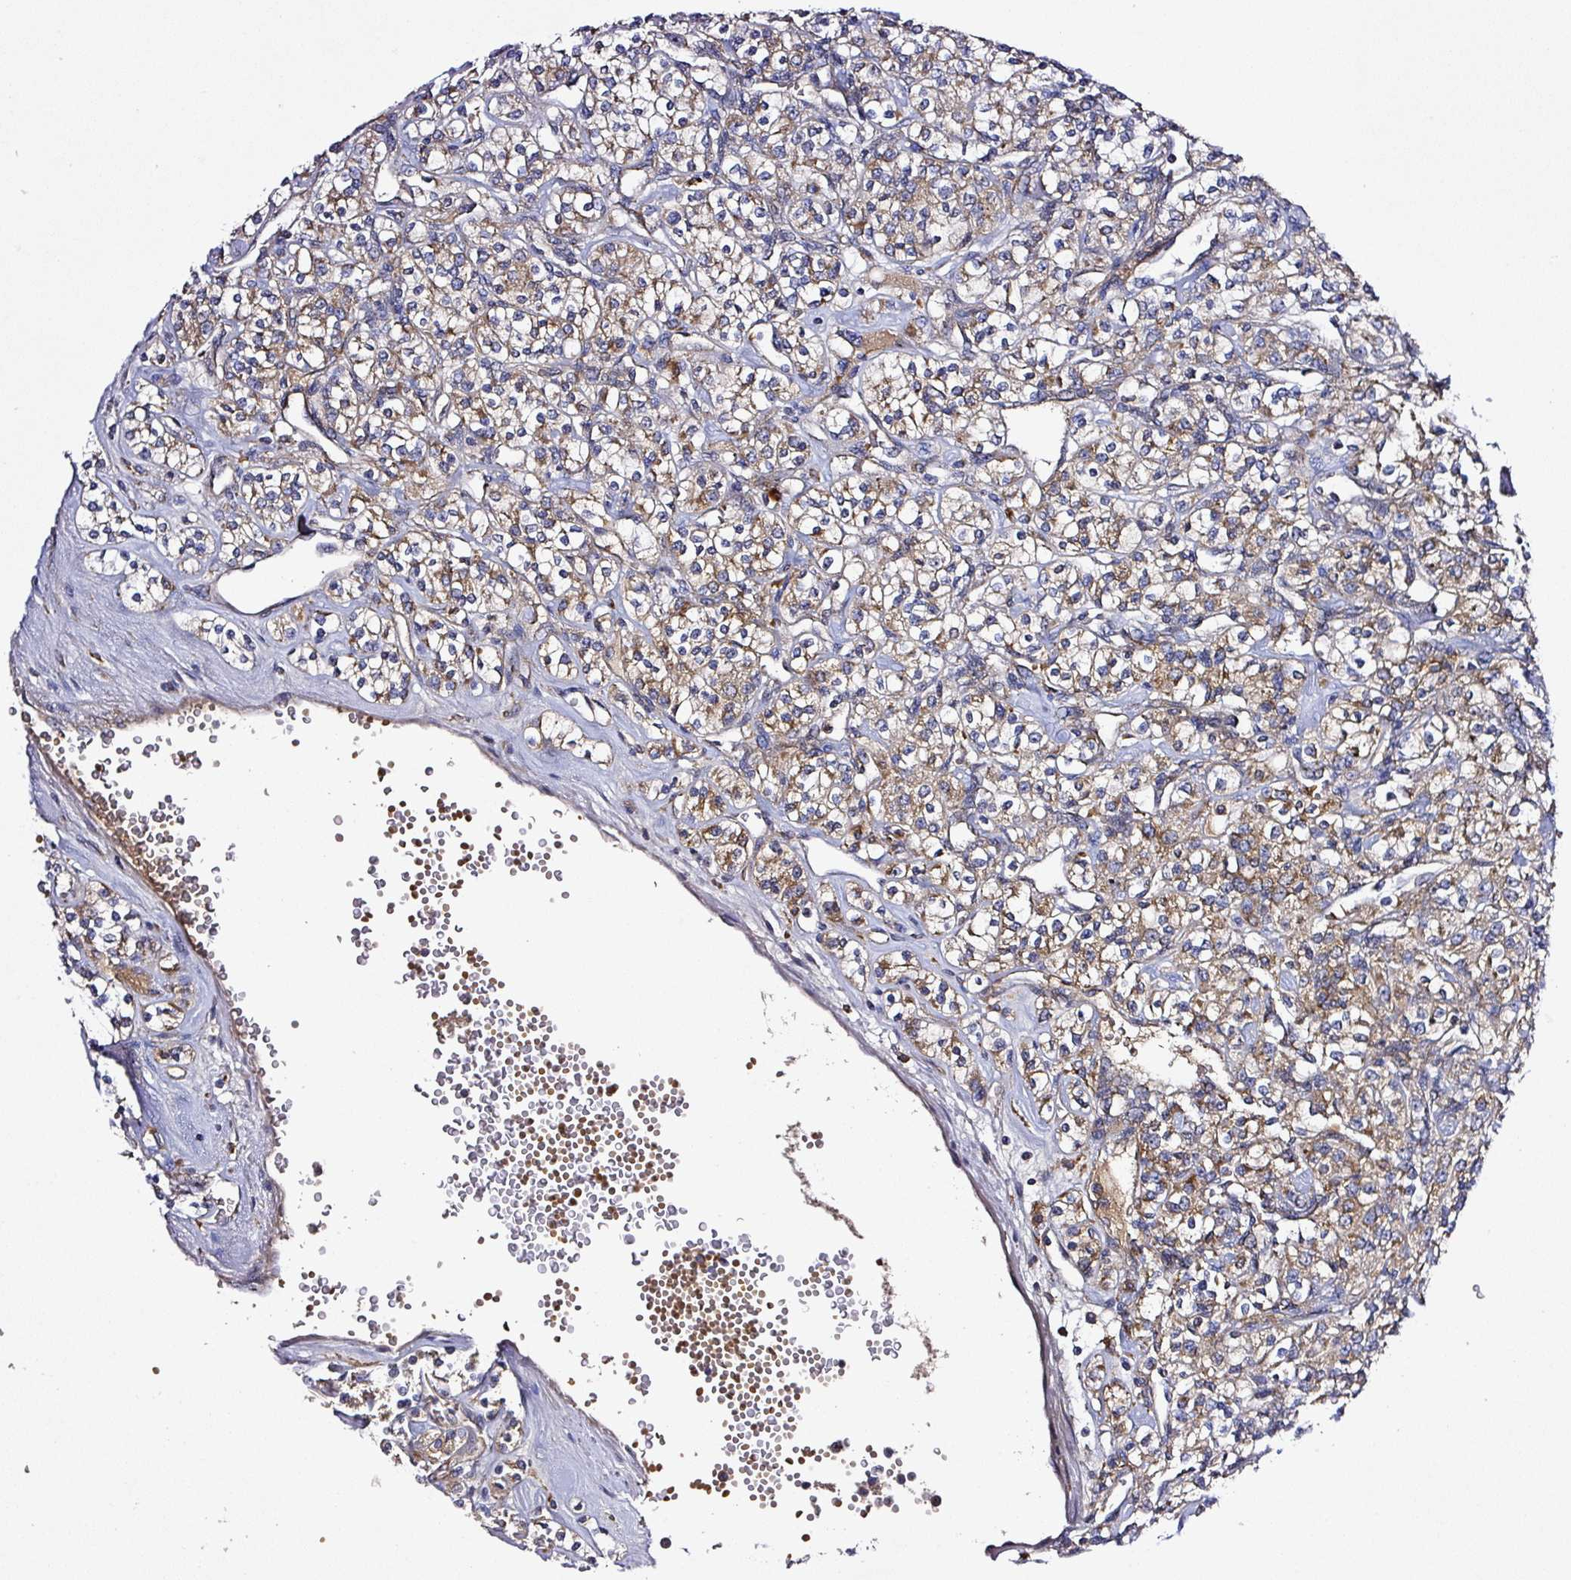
{"staining": {"intensity": "moderate", "quantity": ">75%", "location": "cytoplasmic/membranous"}, "tissue": "renal cancer", "cell_type": "Tumor cells", "image_type": "cancer", "snomed": [{"axis": "morphology", "description": "Adenocarcinoma, NOS"}, {"axis": "topography", "description": "Kidney"}], "caption": "A photomicrograph of renal adenocarcinoma stained for a protein demonstrates moderate cytoplasmic/membranous brown staining in tumor cells.", "gene": "ZNF513", "patient": {"sex": "male", "age": 77}}